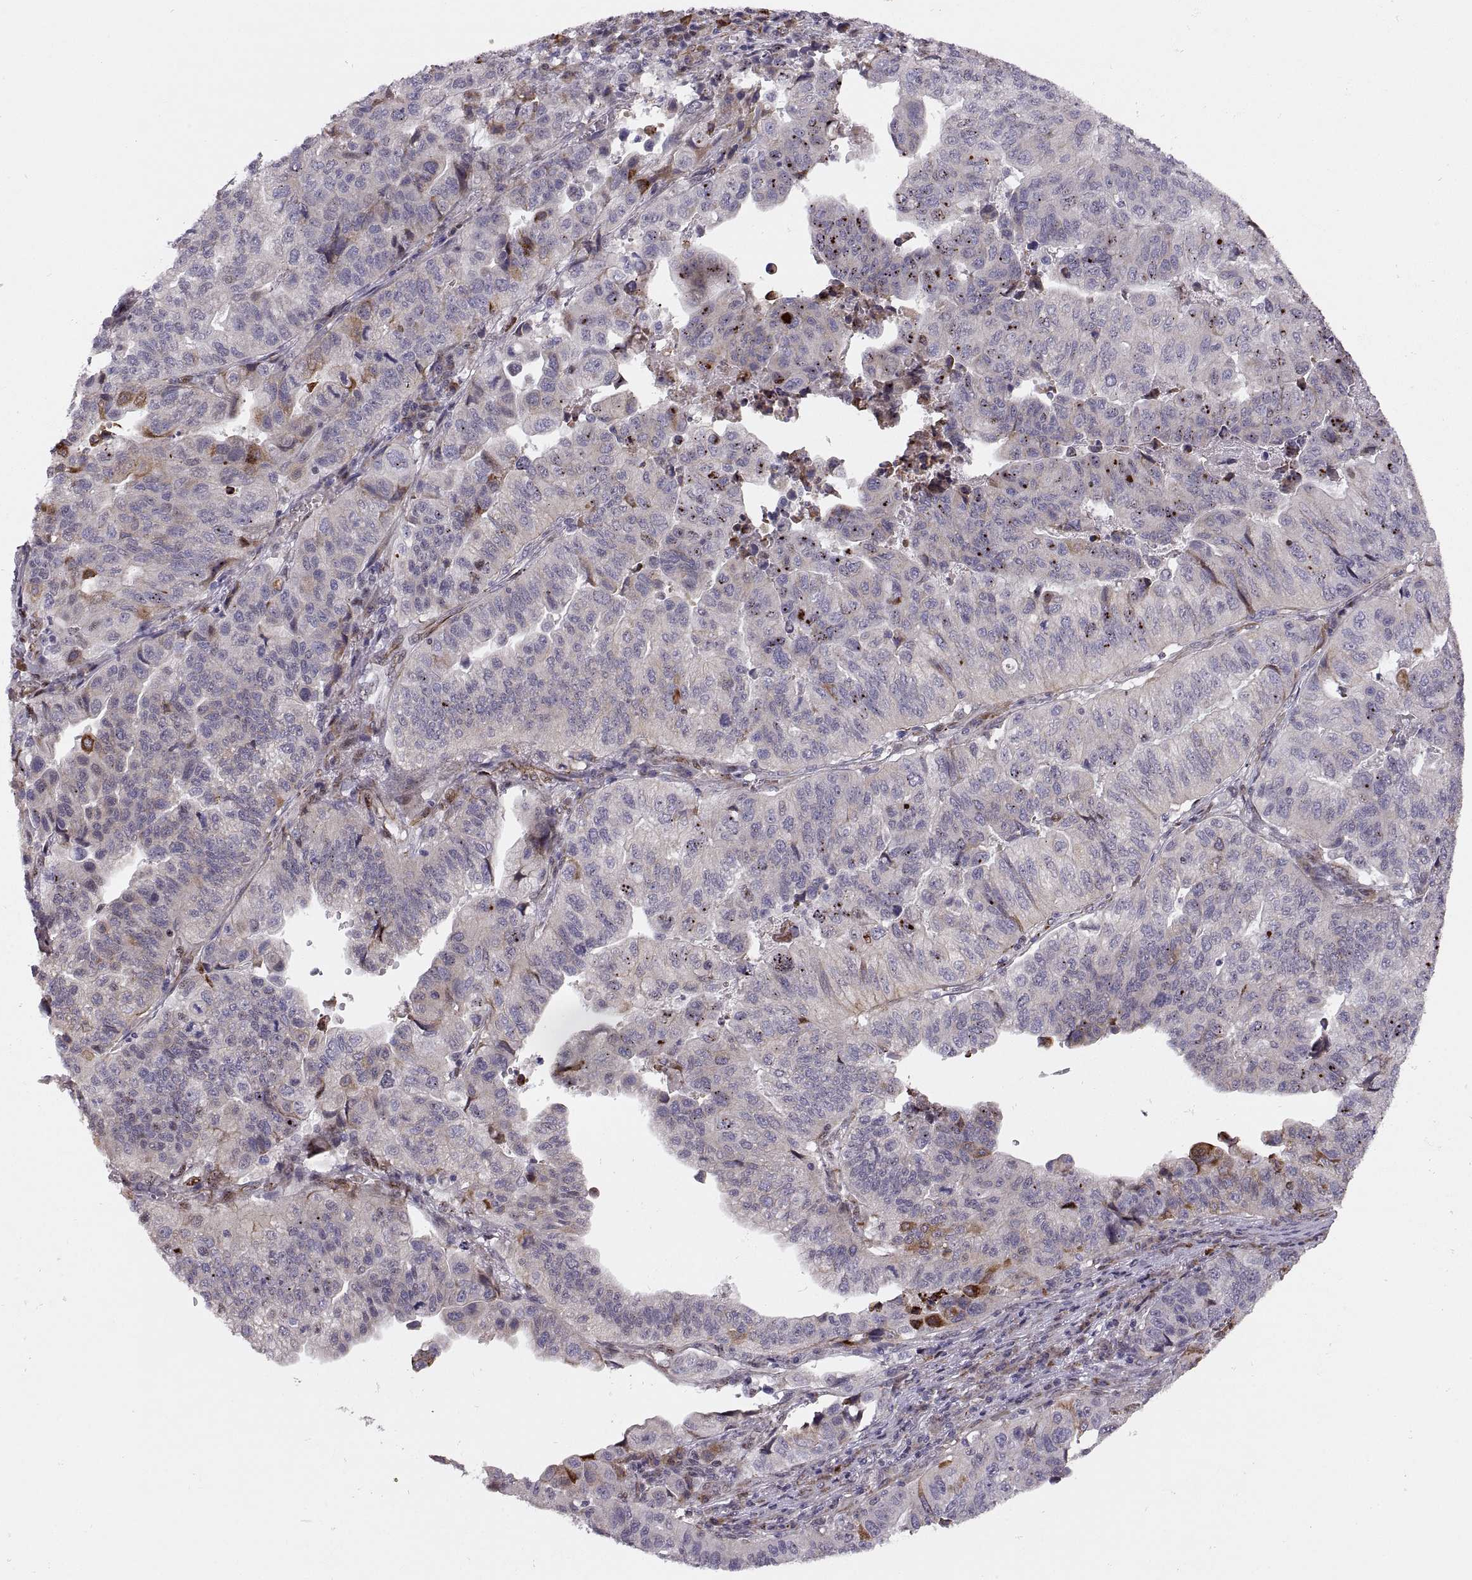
{"staining": {"intensity": "moderate", "quantity": "<25%", "location": "cytoplasmic/membranous"}, "tissue": "stomach cancer", "cell_type": "Tumor cells", "image_type": "cancer", "snomed": [{"axis": "morphology", "description": "Adenocarcinoma, NOS"}, {"axis": "topography", "description": "Stomach, upper"}], "caption": "Immunohistochemical staining of stomach adenocarcinoma exhibits low levels of moderate cytoplasmic/membranous protein positivity in approximately <25% of tumor cells.", "gene": "ZCCHC17", "patient": {"sex": "female", "age": 67}}